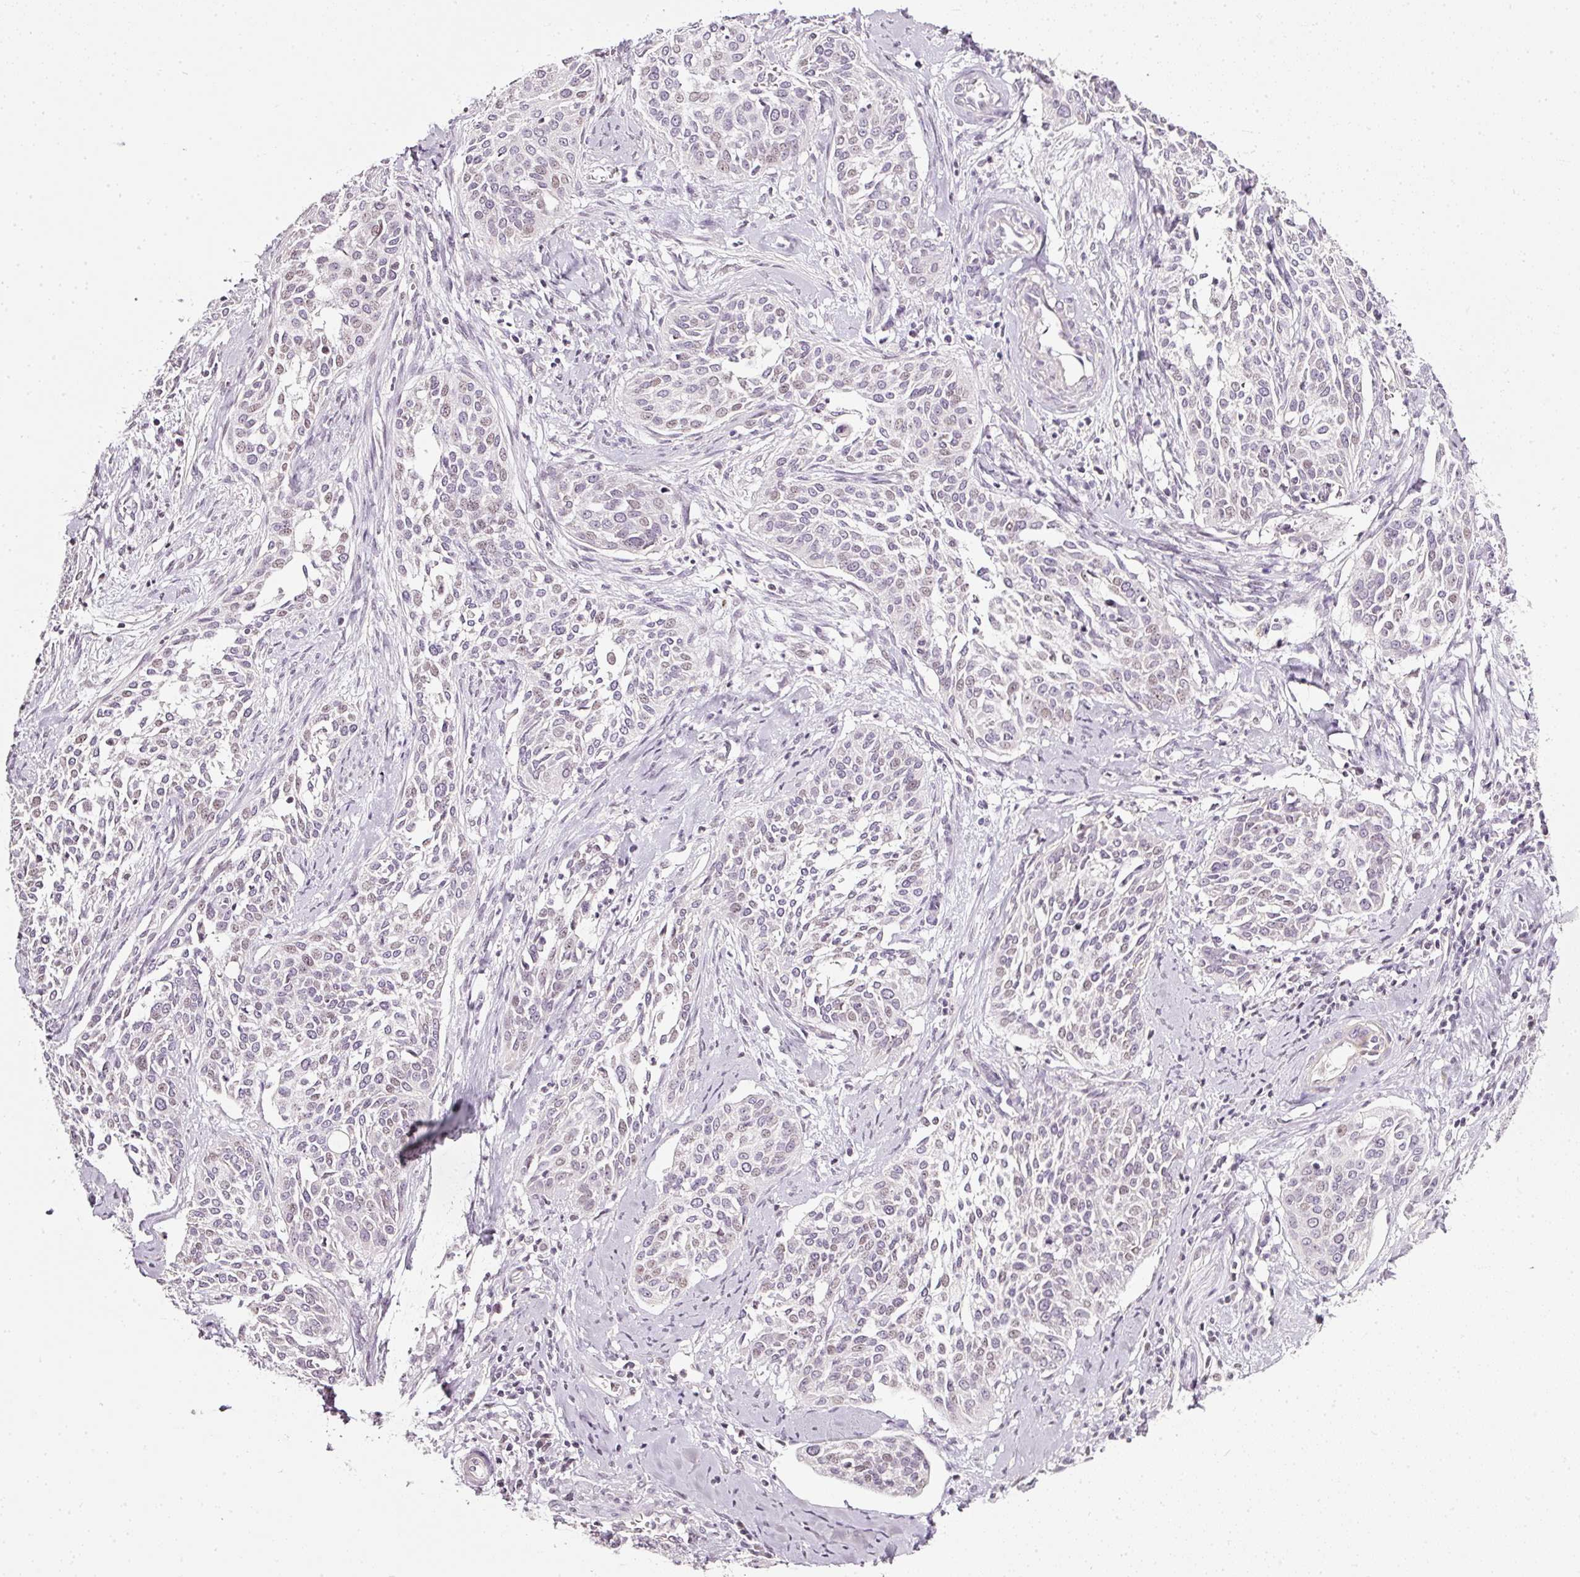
{"staining": {"intensity": "weak", "quantity": "25%-75%", "location": "nuclear"}, "tissue": "cervical cancer", "cell_type": "Tumor cells", "image_type": "cancer", "snomed": [{"axis": "morphology", "description": "Squamous cell carcinoma, NOS"}, {"axis": "topography", "description": "Cervix"}], "caption": "An immunohistochemistry photomicrograph of neoplastic tissue is shown. Protein staining in brown shows weak nuclear positivity in squamous cell carcinoma (cervical) within tumor cells.", "gene": "NRDE2", "patient": {"sex": "female", "age": 44}}